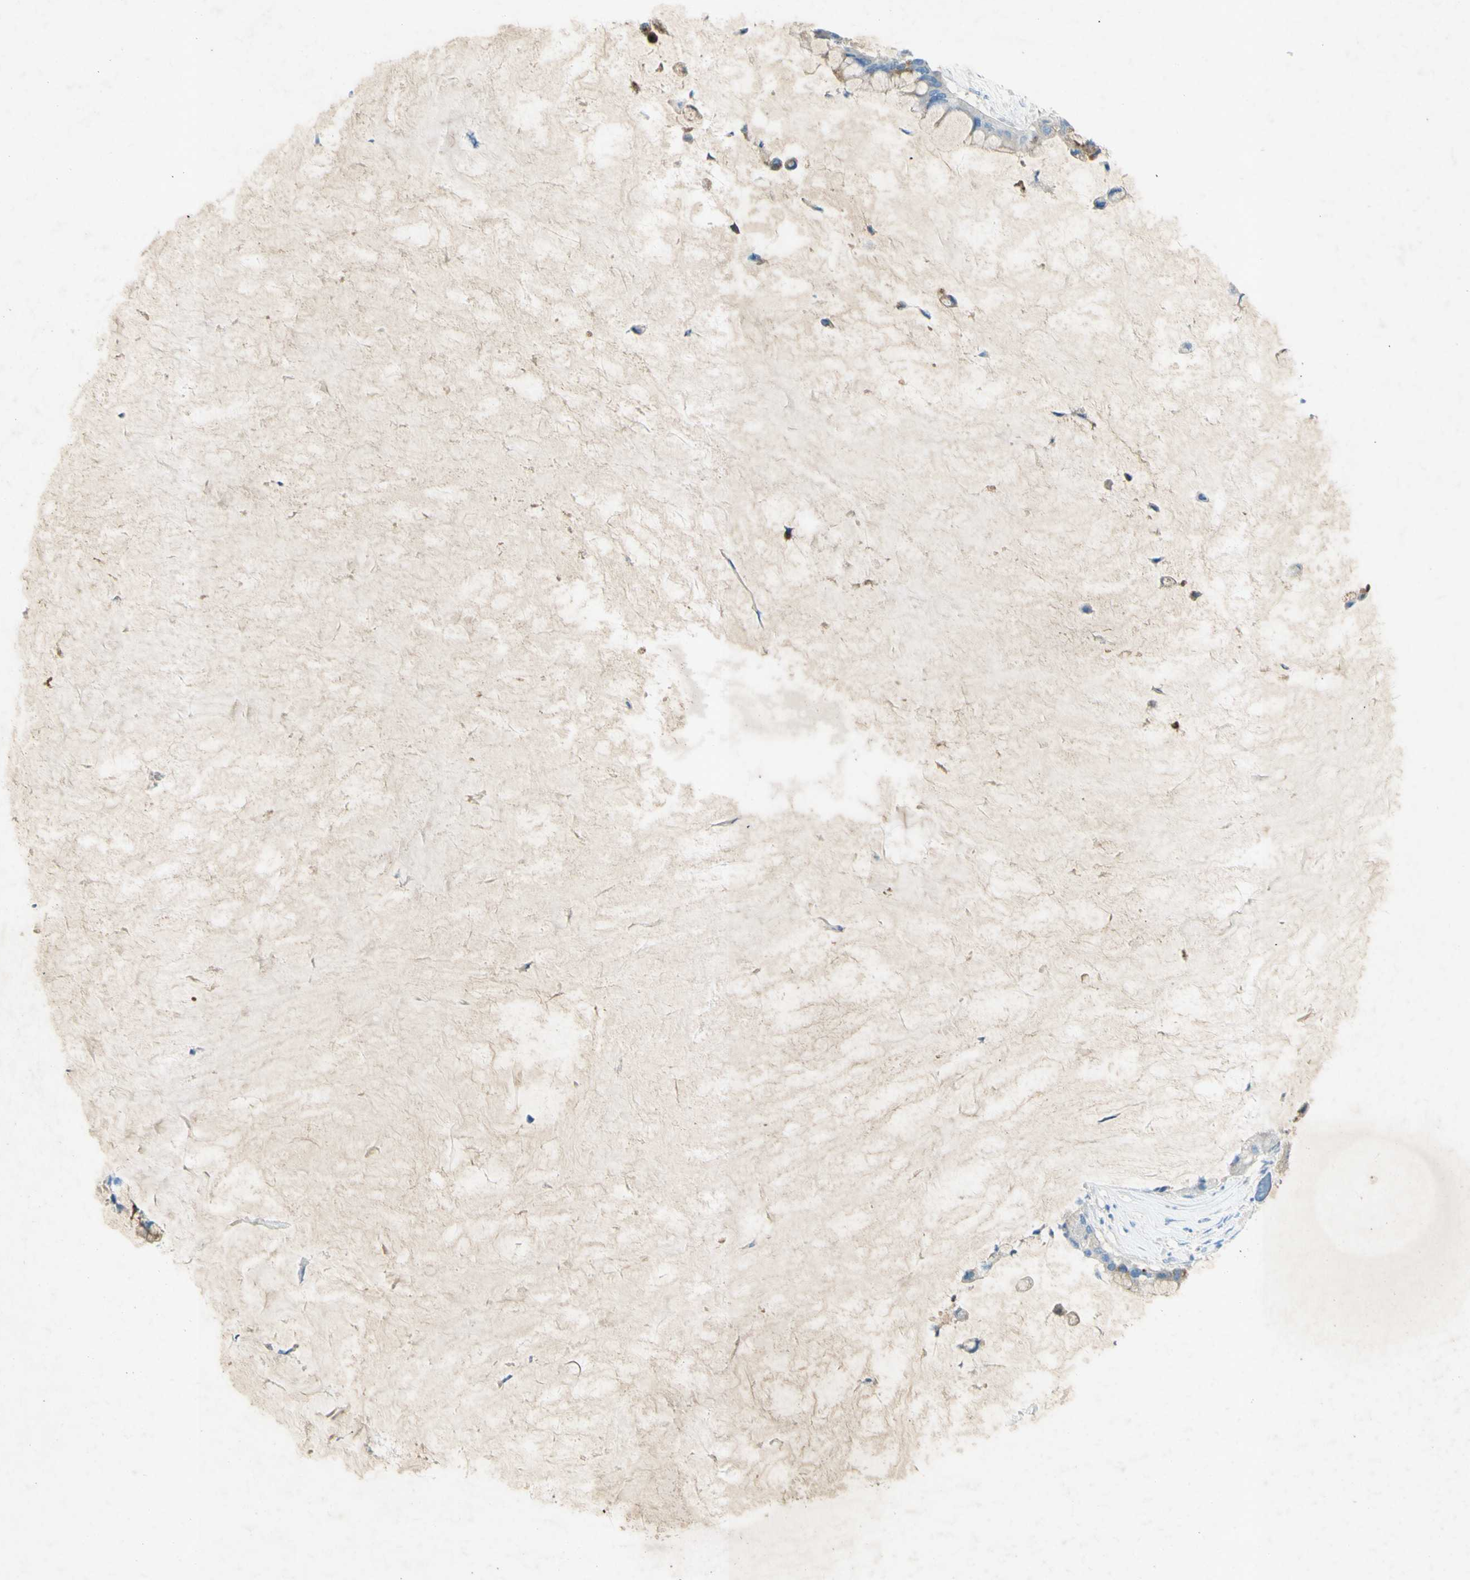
{"staining": {"intensity": "weak", "quantity": "25%-75%", "location": "cytoplasmic/membranous"}, "tissue": "pancreatic cancer", "cell_type": "Tumor cells", "image_type": "cancer", "snomed": [{"axis": "morphology", "description": "Adenocarcinoma, NOS"}, {"axis": "topography", "description": "Pancreas"}], "caption": "Immunohistochemical staining of adenocarcinoma (pancreatic) shows low levels of weak cytoplasmic/membranous positivity in approximately 25%-75% of tumor cells.", "gene": "GDF15", "patient": {"sex": "male", "age": 41}}